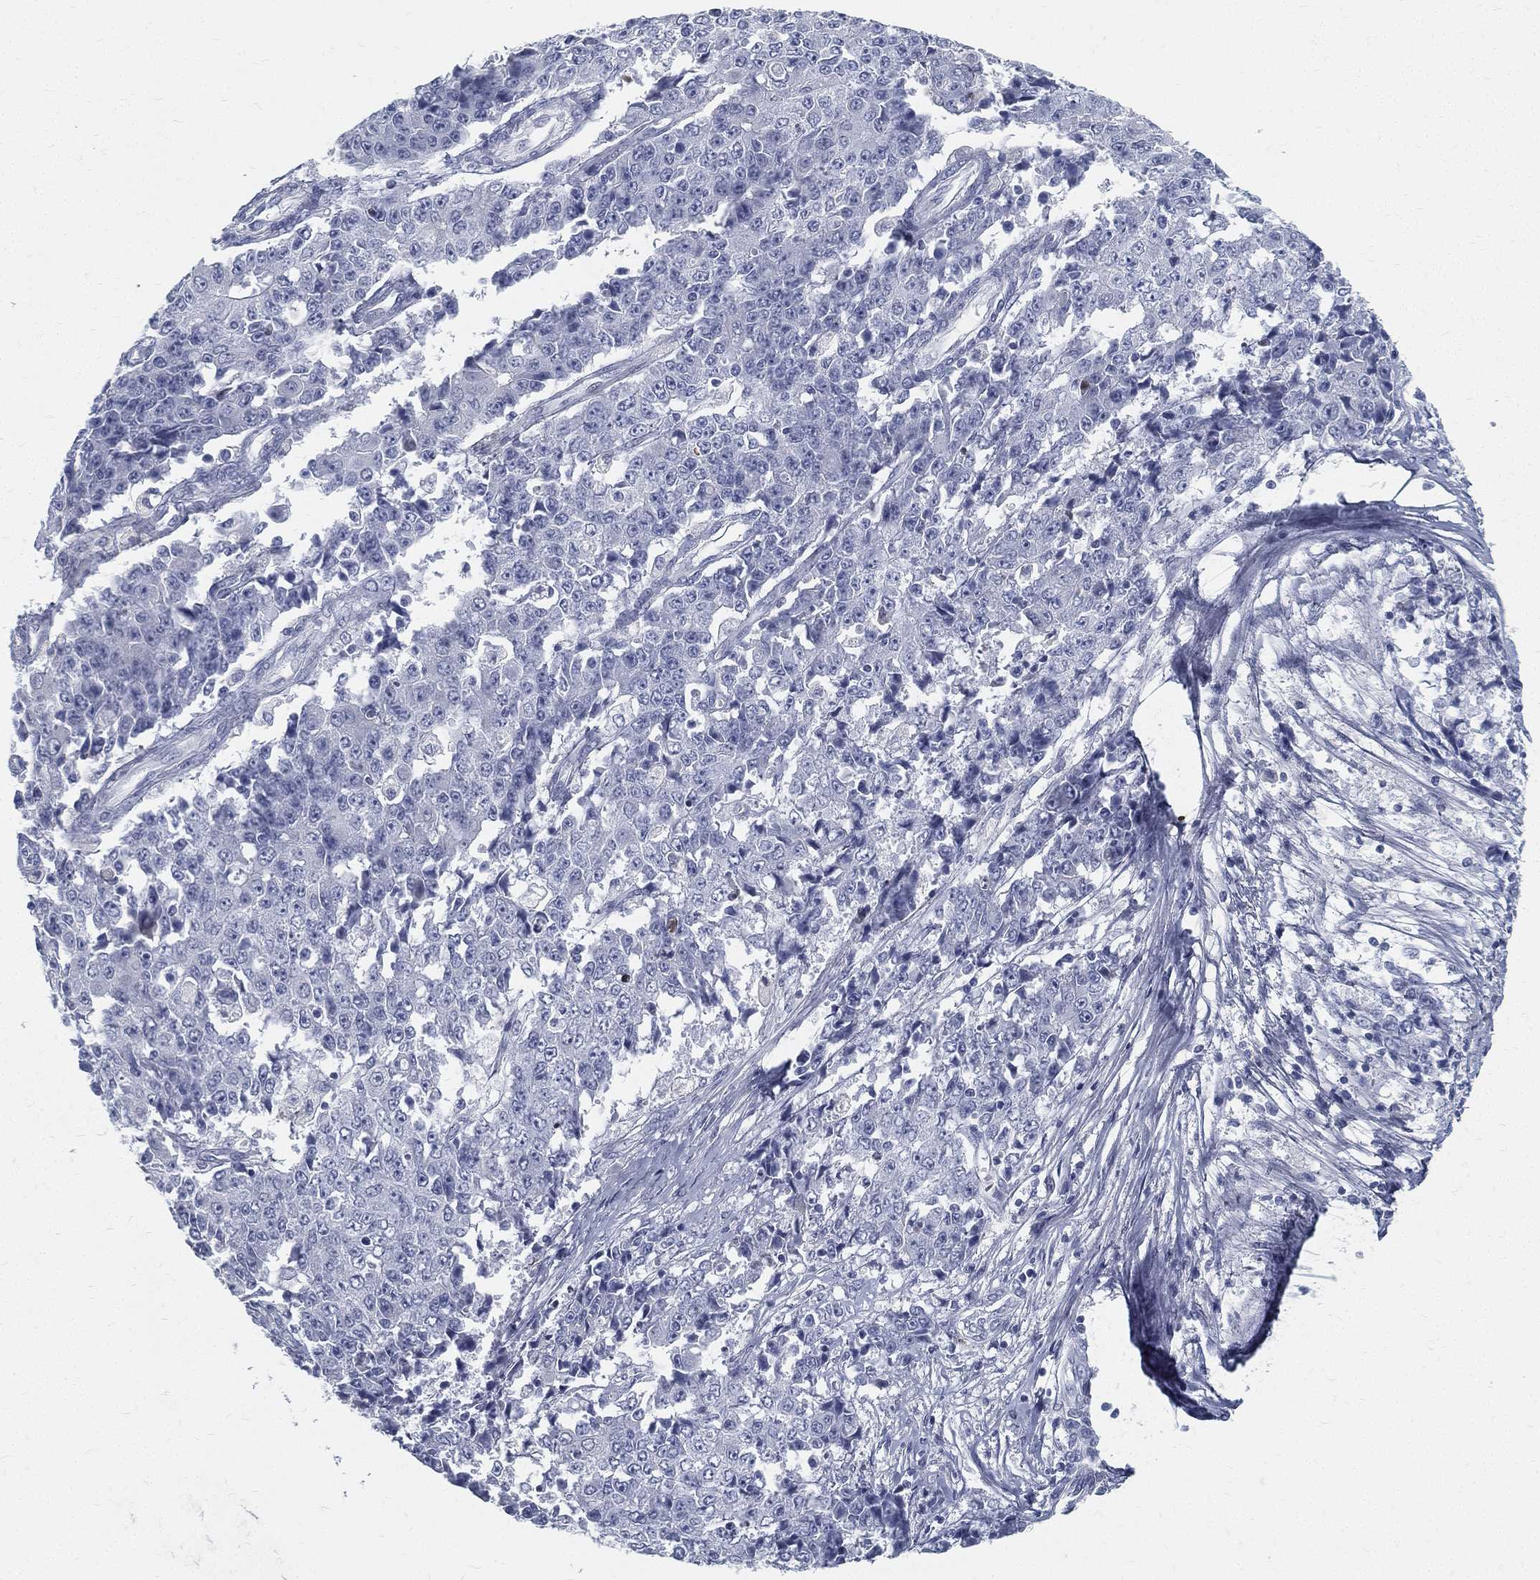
{"staining": {"intensity": "negative", "quantity": "none", "location": "none"}, "tissue": "ovarian cancer", "cell_type": "Tumor cells", "image_type": "cancer", "snomed": [{"axis": "morphology", "description": "Carcinoma, endometroid"}, {"axis": "topography", "description": "Ovary"}], "caption": "There is no significant positivity in tumor cells of ovarian cancer (endometroid carcinoma).", "gene": "SPPL2C", "patient": {"sex": "female", "age": 42}}